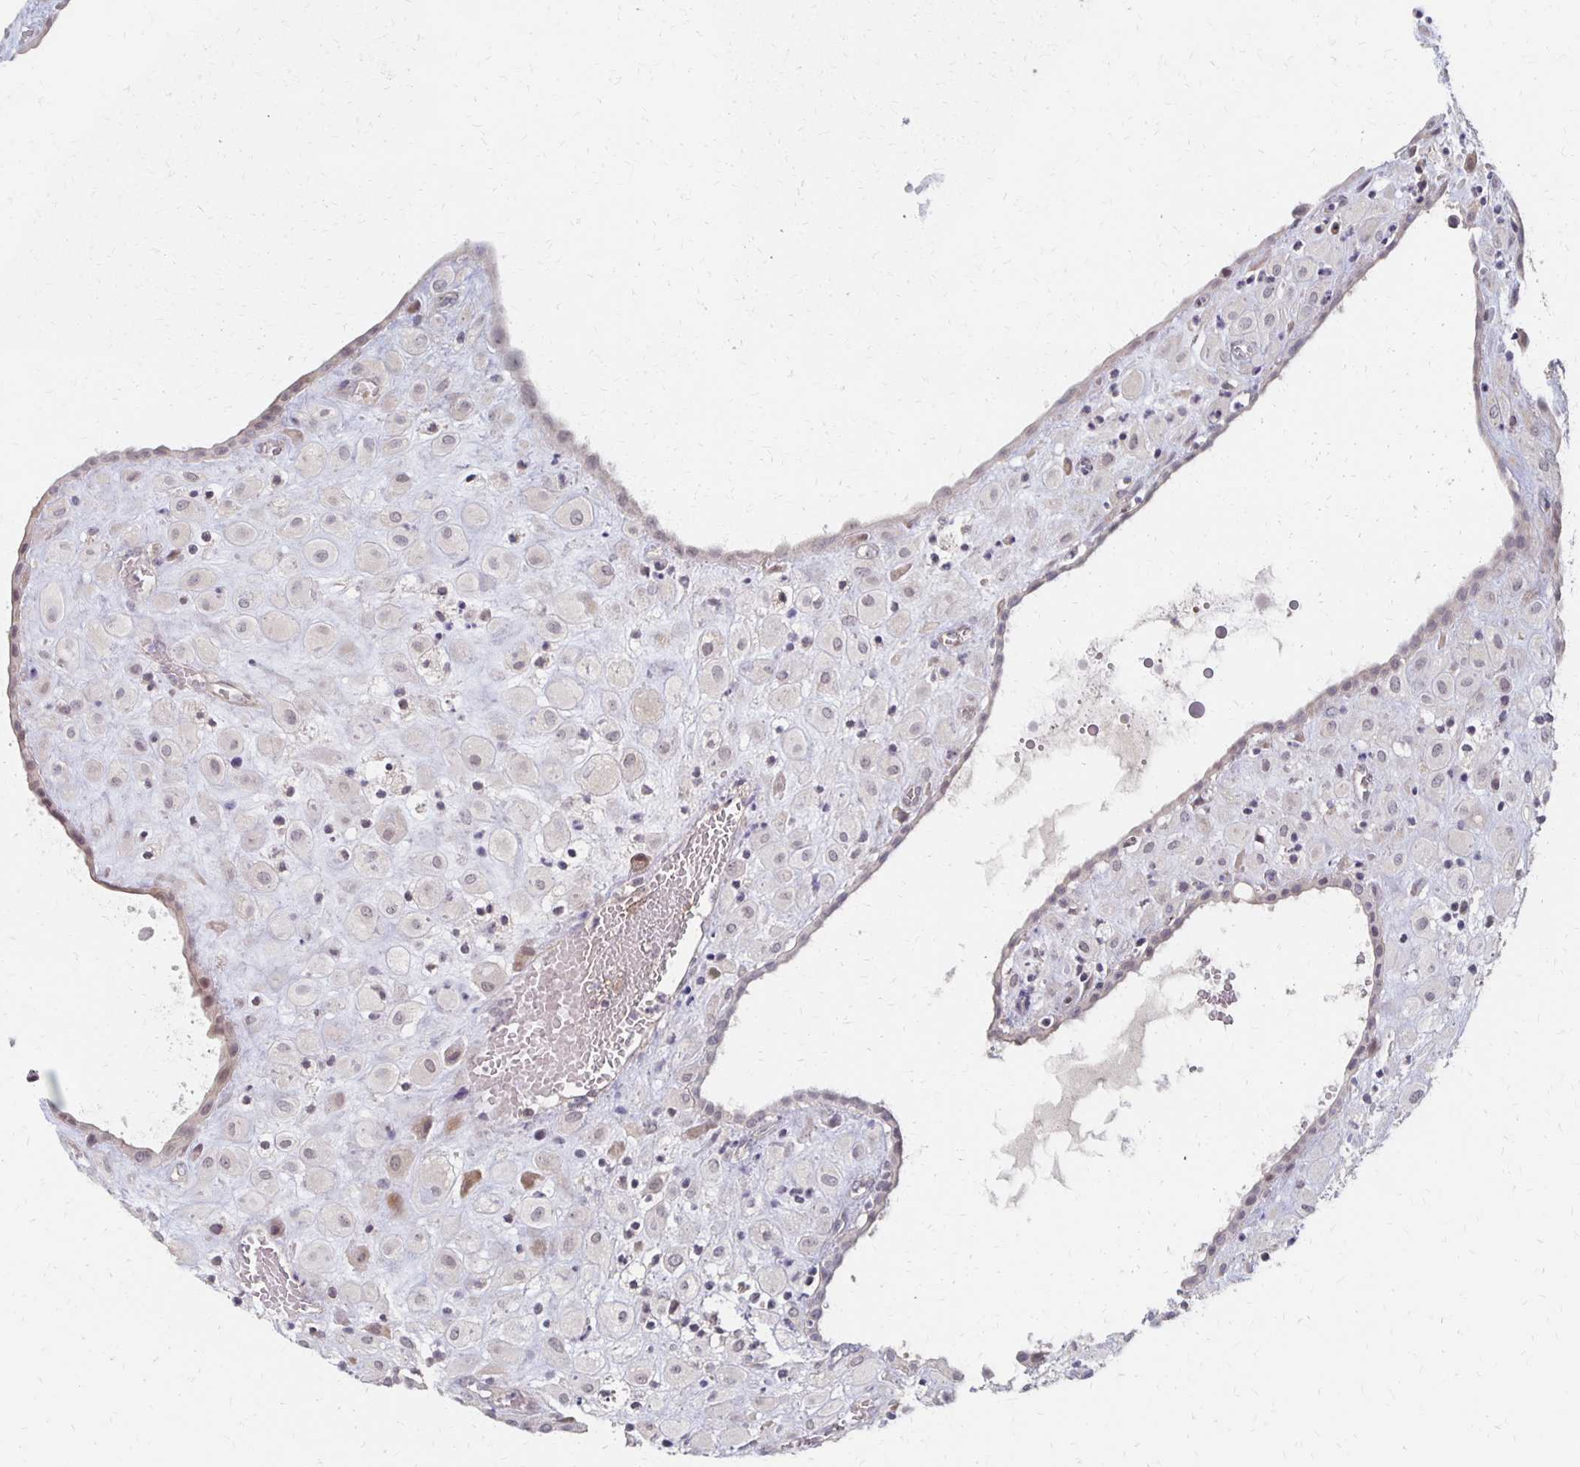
{"staining": {"intensity": "moderate", "quantity": "<25%", "location": "cytoplasmic/membranous"}, "tissue": "placenta", "cell_type": "Decidual cells", "image_type": "normal", "snomed": [{"axis": "morphology", "description": "Normal tissue, NOS"}, {"axis": "topography", "description": "Placenta"}], "caption": "Placenta stained with immunohistochemistry (IHC) displays moderate cytoplasmic/membranous positivity in about <25% of decidual cells.", "gene": "PRKCB", "patient": {"sex": "female", "age": 24}}